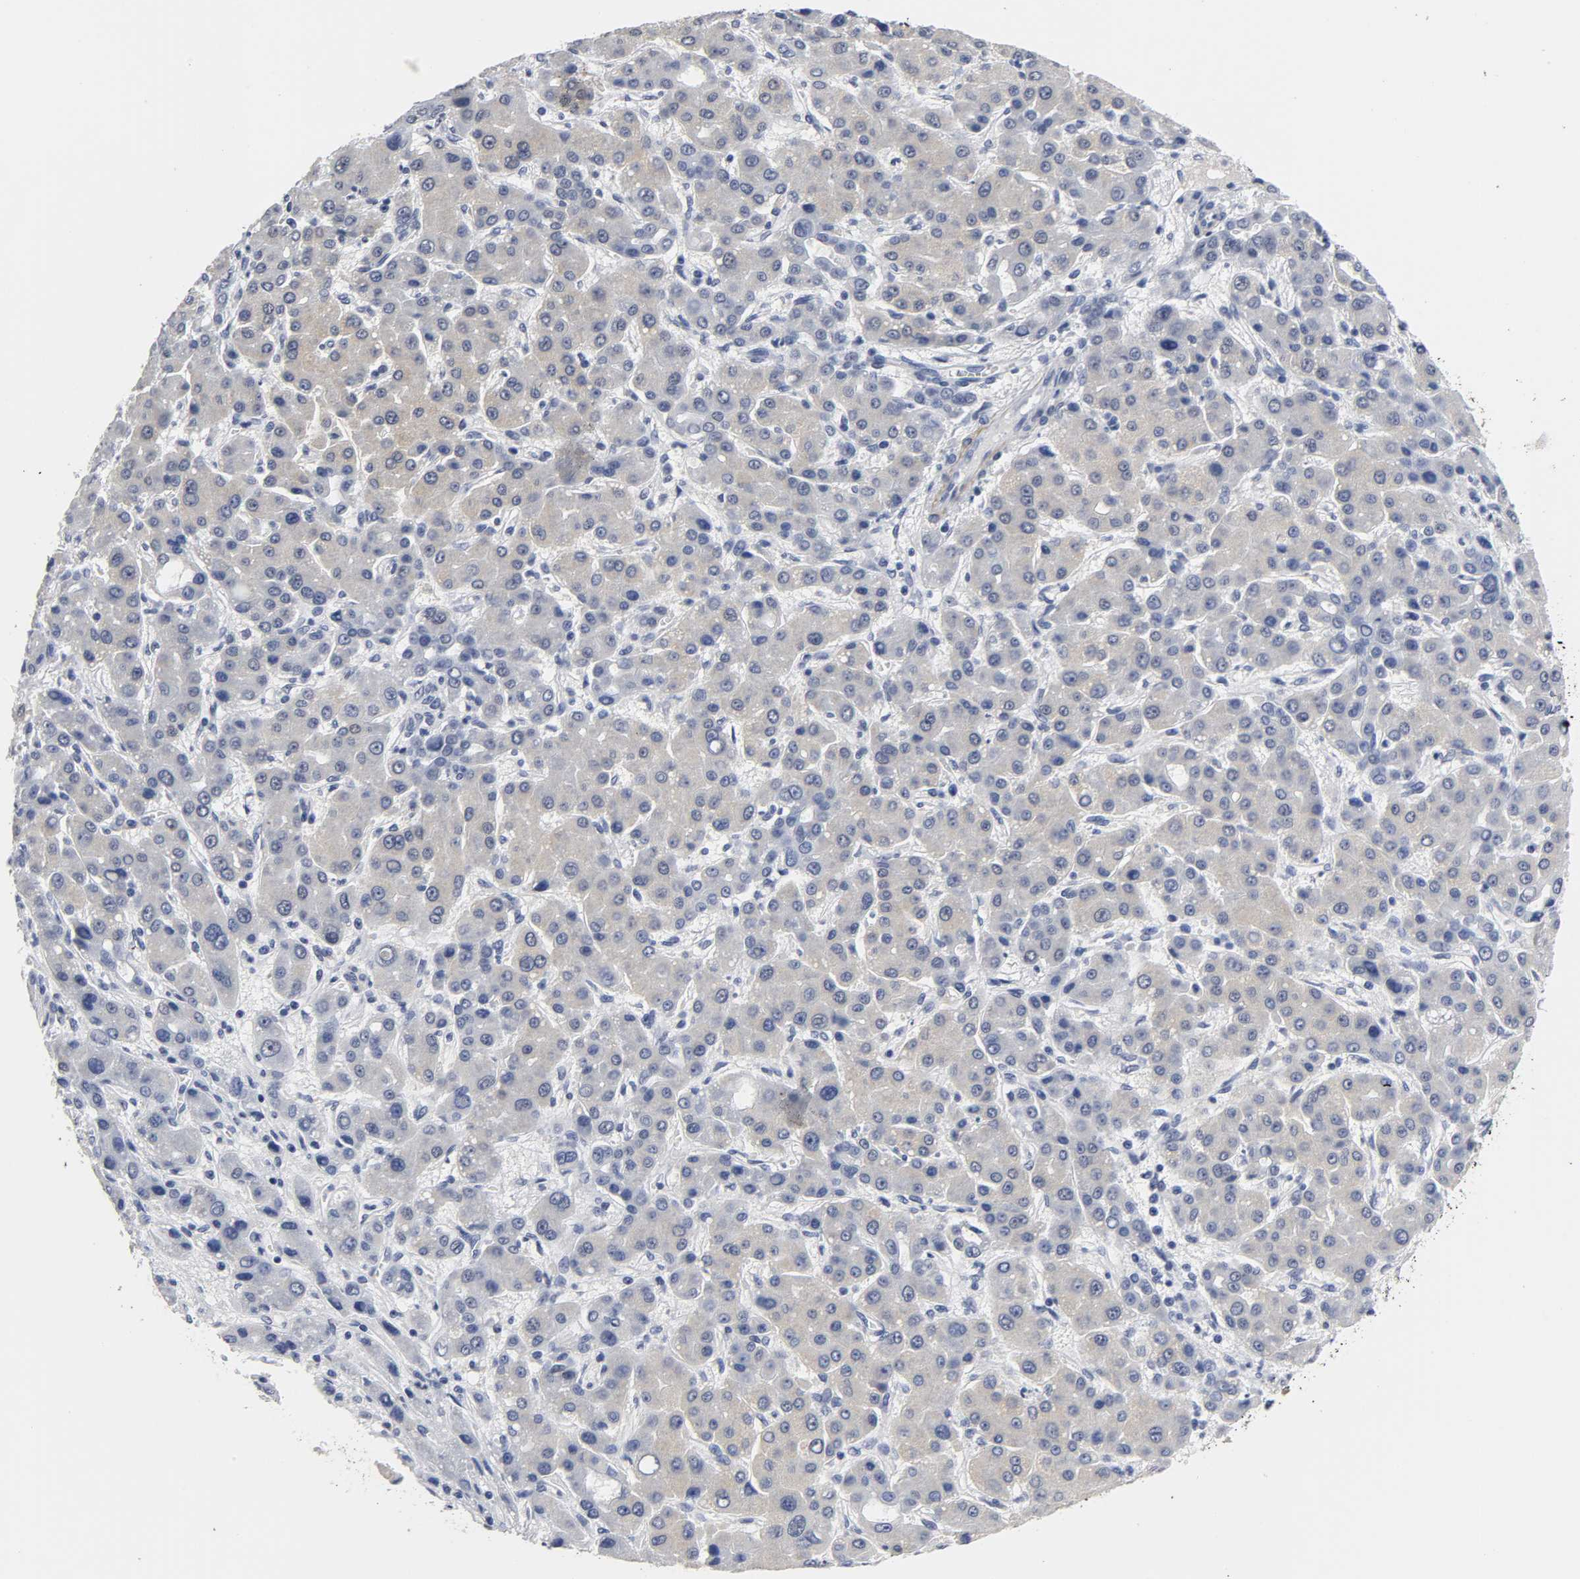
{"staining": {"intensity": "weak", "quantity": ">75%", "location": "cytoplasmic/membranous"}, "tissue": "liver cancer", "cell_type": "Tumor cells", "image_type": "cancer", "snomed": [{"axis": "morphology", "description": "Carcinoma, Hepatocellular, NOS"}, {"axis": "topography", "description": "Liver"}], "caption": "Immunohistochemistry of liver hepatocellular carcinoma demonstrates low levels of weak cytoplasmic/membranous expression in about >75% of tumor cells. (DAB = brown stain, brightfield microscopy at high magnification).", "gene": "GRHL2", "patient": {"sex": "male", "age": 55}}